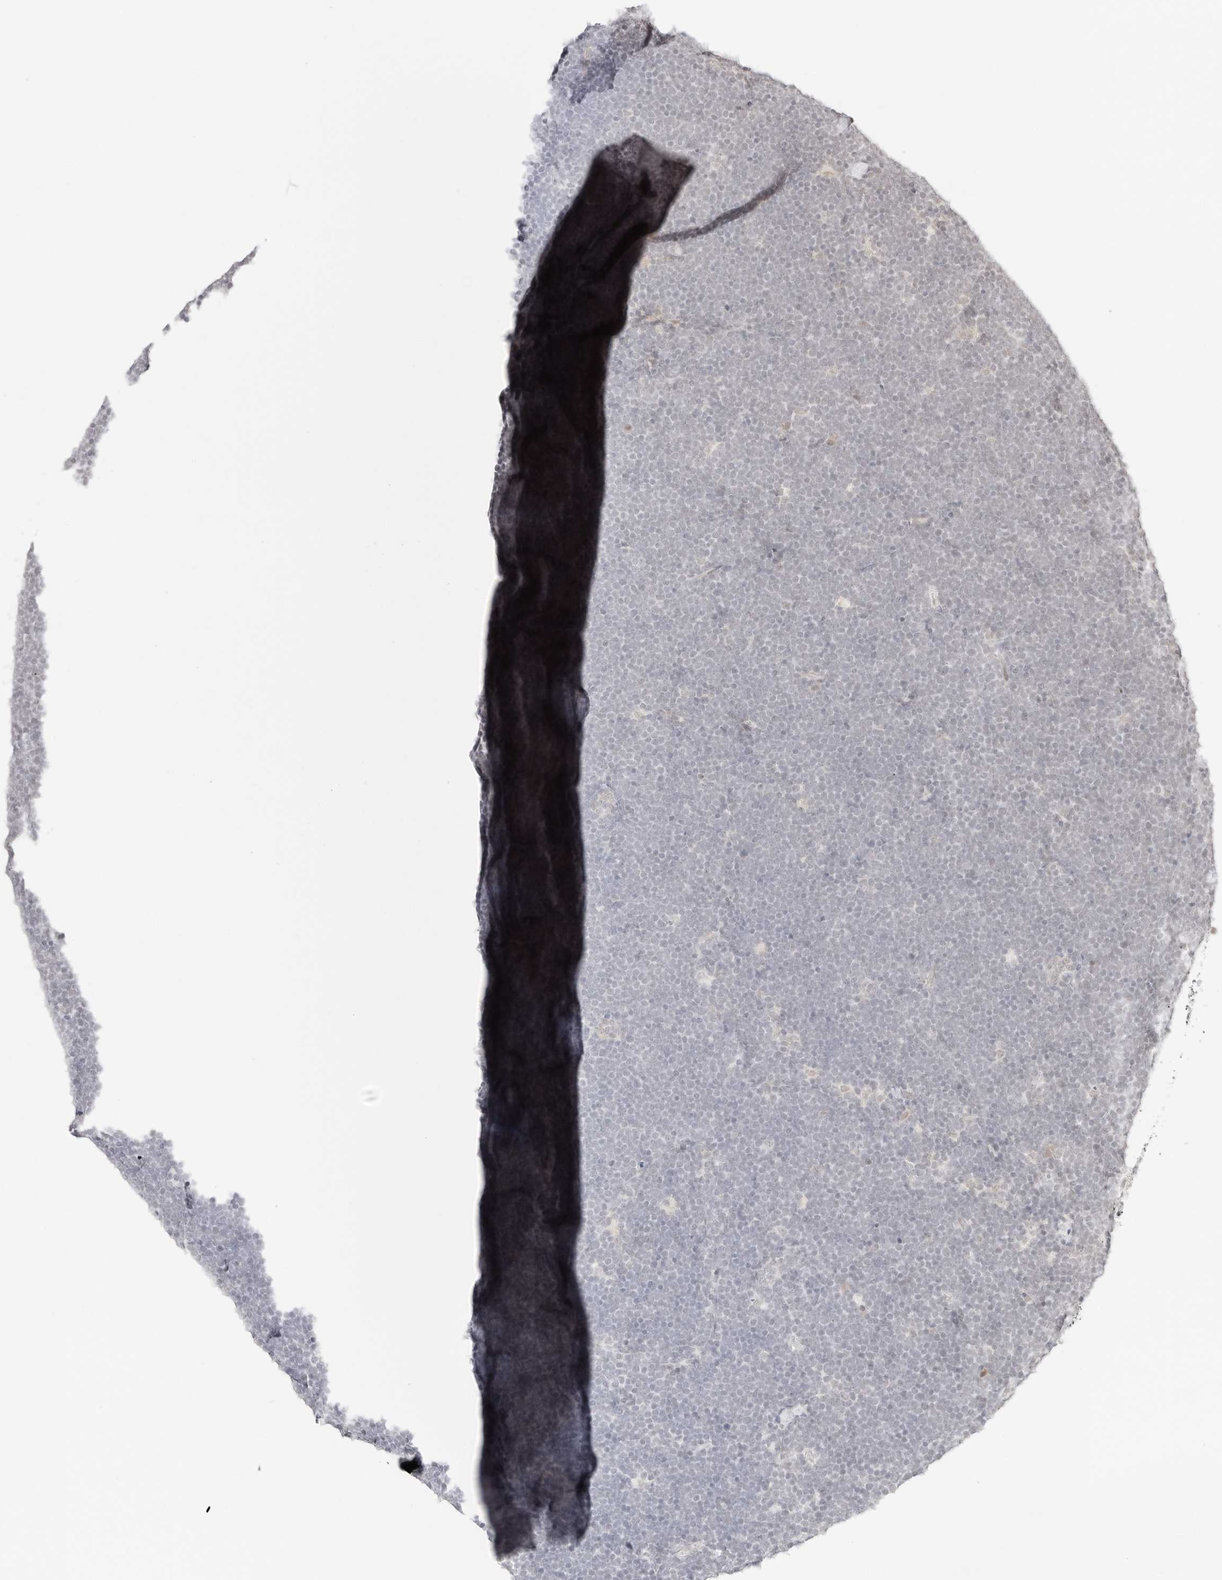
{"staining": {"intensity": "negative", "quantity": "none", "location": "none"}, "tissue": "lymphoma", "cell_type": "Tumor cells", "image_type": "cancer", "snomed": [{"axis": "morphology", "description": "Malignant lymphoma, non-Hodgkin's type, High grade"}, {"axis": "topography", "description": "Lymph node"}], "caption": "DAB immunohistochemical staining of human malignant lymphoma, non-Hodgkin's type (high-grade) reveals no significant positivity in tumor cells.", "gene": "ITGA6", "patient": {"sex": "male", "age": 13}}